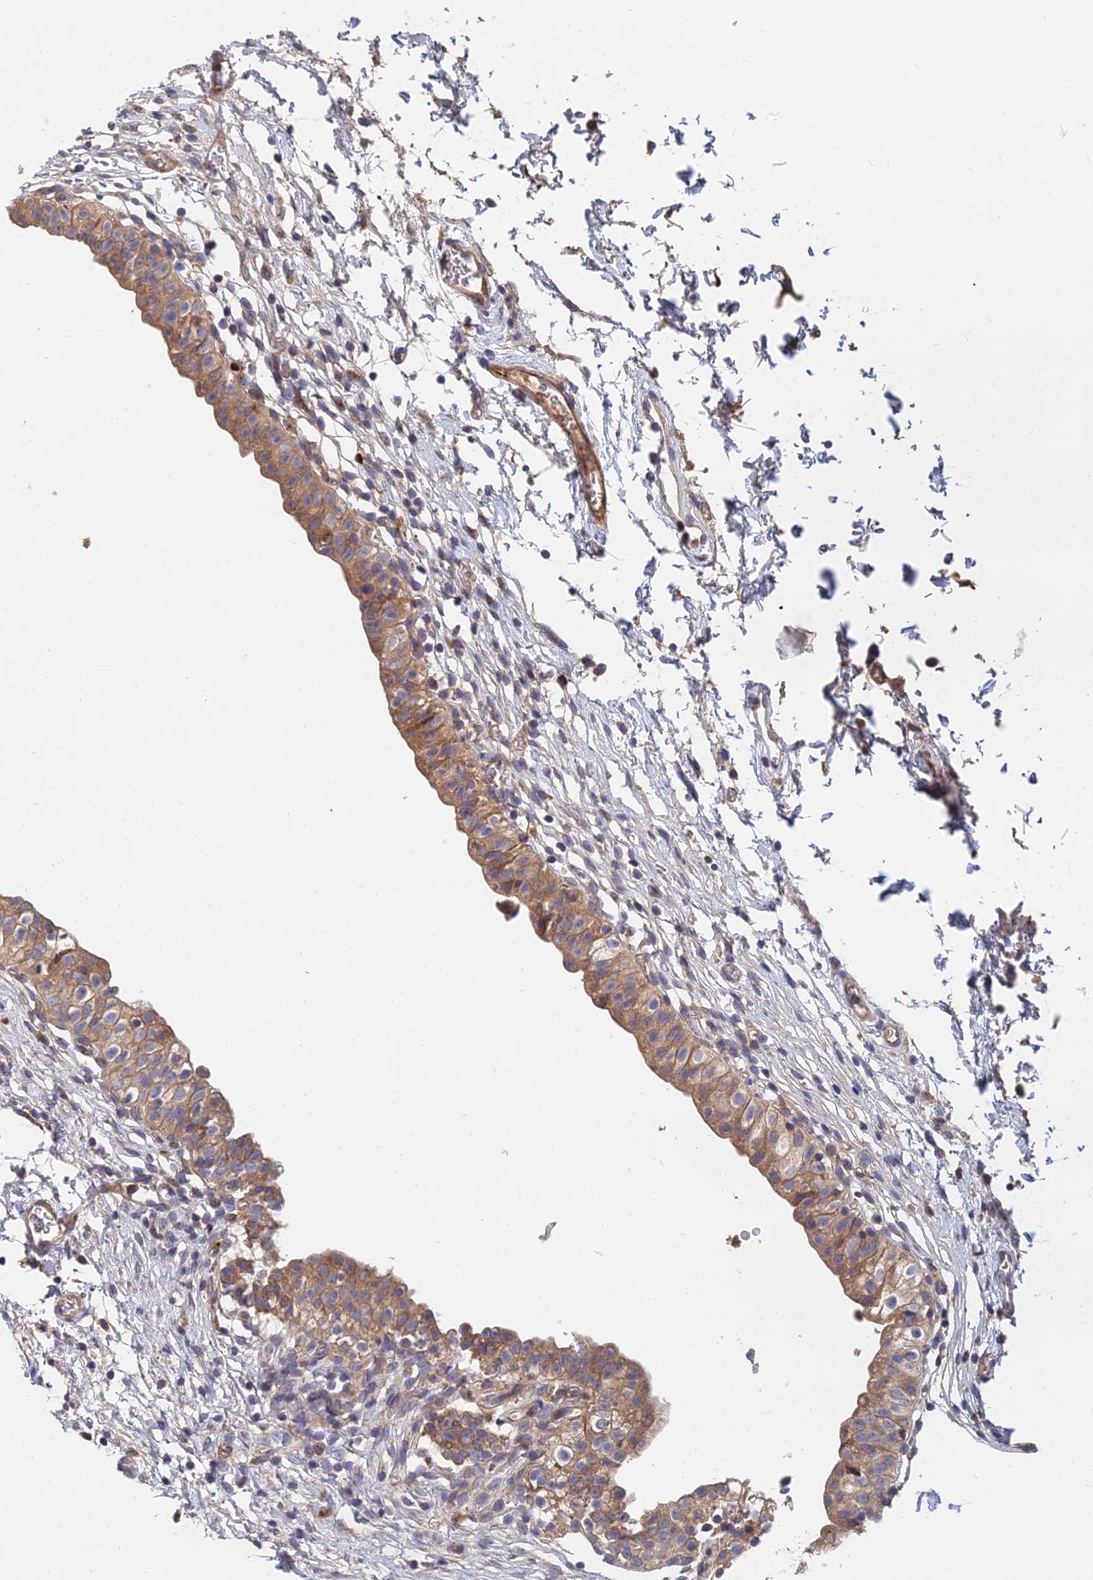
{"staining": {"intensity": "moderate", "quantity": ">75%", "location": "cytoplasmic/membranous"}, "tissue": "urinary bladder", "cell_type": "Urothelial cells", "image_type": "normal", "snomed": [{"axis": "morphology", "description": "Normal tissue, NOS"}, {"axis": "topography", "description": "Urinary bladder"}, {"axis": "topography", "description": "Peripheral nerve tissue"}], "caption": "Immunohistochemical staining of benign human urinary bladder reveals medium levels of moderate cytoplasmic/membranous expression in about >75% of urothelial cells.", "gene": "CCZ1B", "patient": {"sex": "male", "age": 55}}